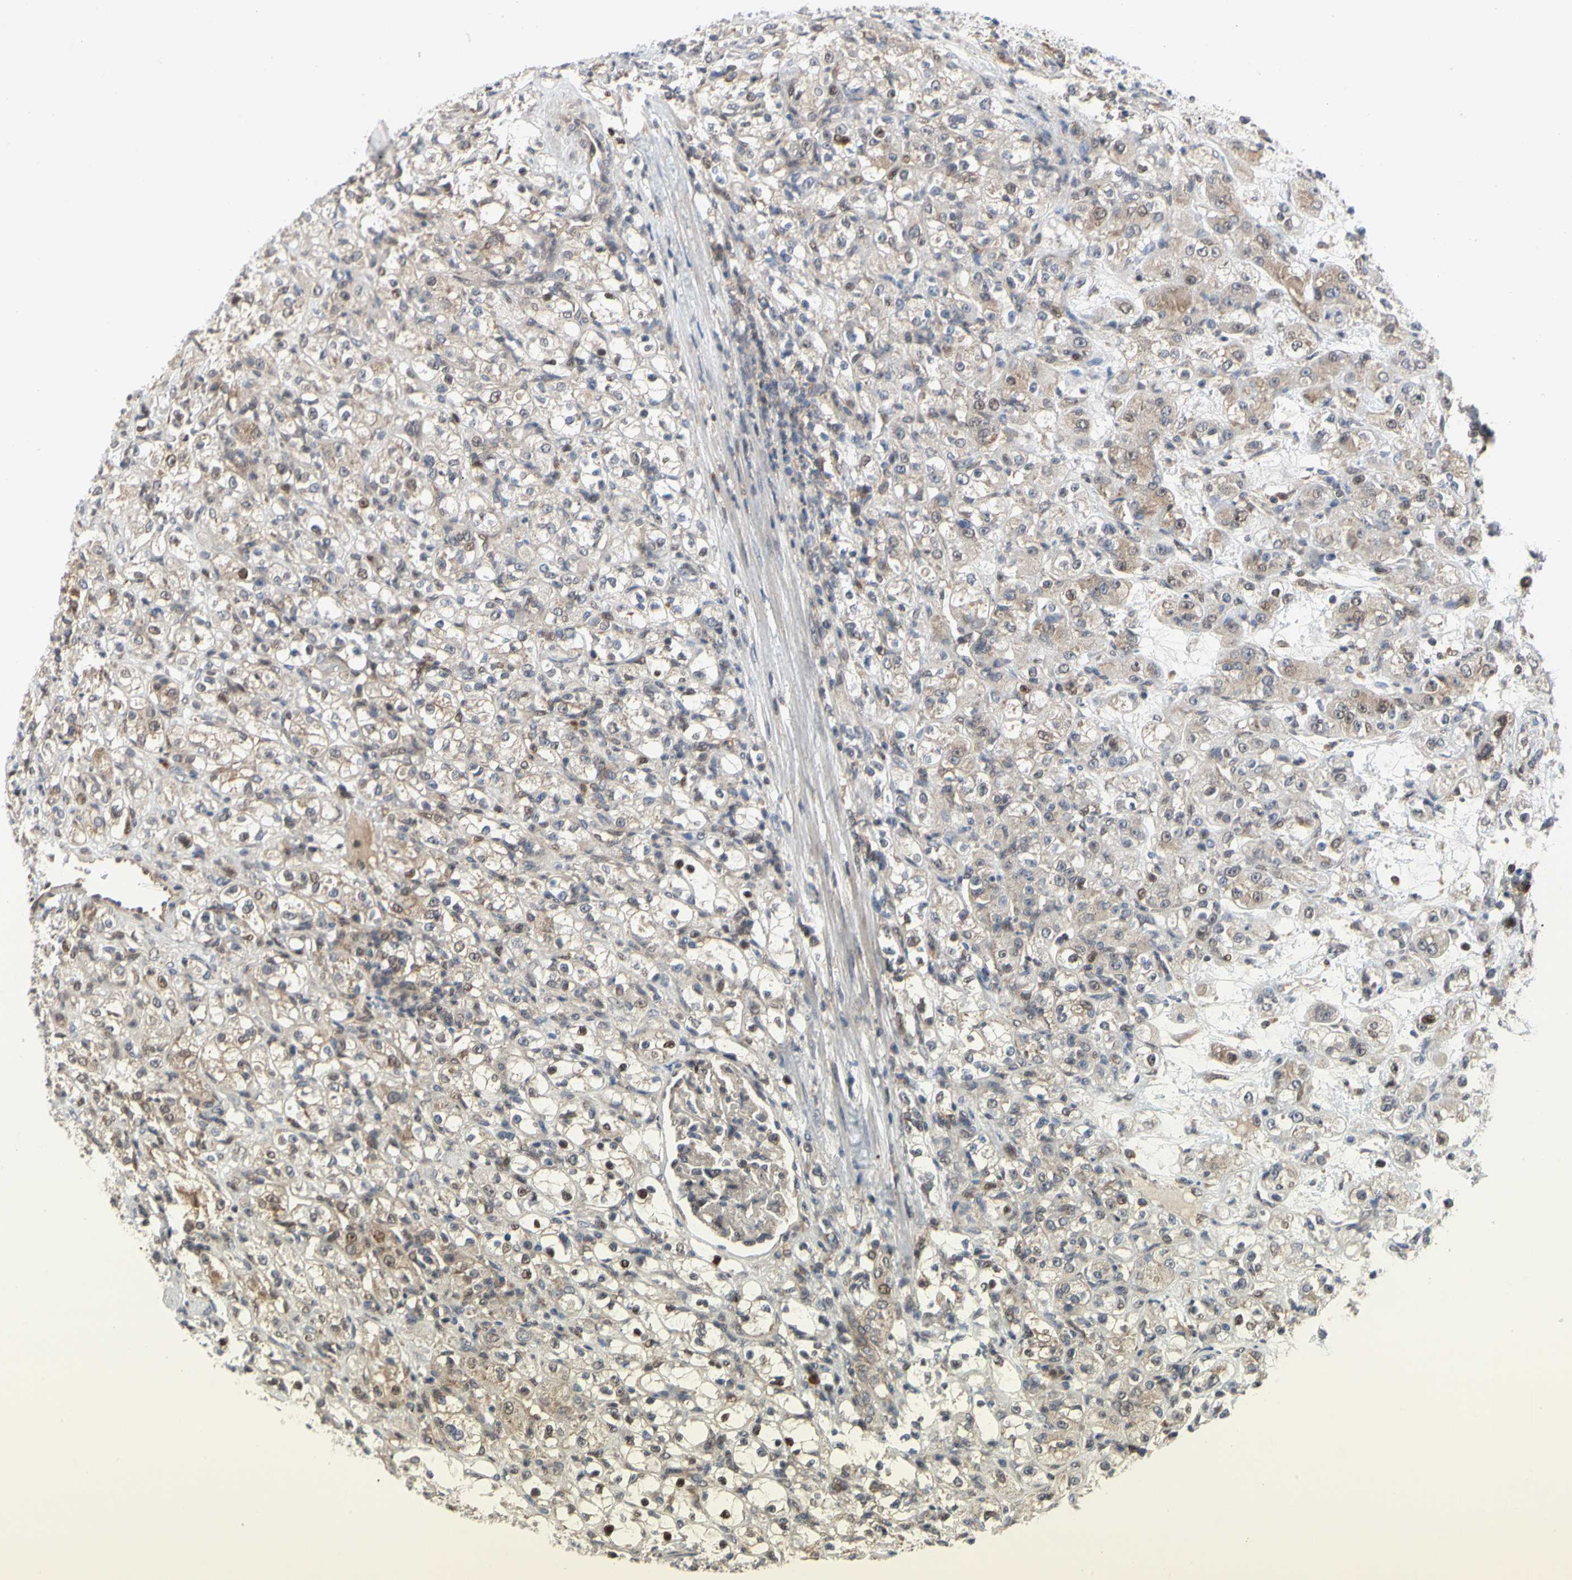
{"staining": {"intensity": "weak", "quantity": ">75%", "location": "cytoplasmic/membranous"}, "tissue": "renal cancer", "cell_type": "Tumor cells", "image_type": "cancer", "snomed": [{"axis": "morphology", "description": "Normal tissue, NOS"}, {"axis": "morphology", "description": "Adenocarcinoma, NOS"}, {"axis": "topography", "description": "Kidney"}], "caption": "High-magnification brightfield microscopy of adenocarcinoma (renal) stained with DAB (brown) and counterstained with hematoxylin (blue). tumor cells exhibit weak cytoplasmic/membranous staining is seen in about>75% of cells. The protein of interest is stained brown, and the nuclei are stained in blue (DAB (3,3'-diaminobenzidine) IHC with brightfield microscopy, high magnification).", "gene": "CDK5", "patient": {"sex": "male", "age": 61}}